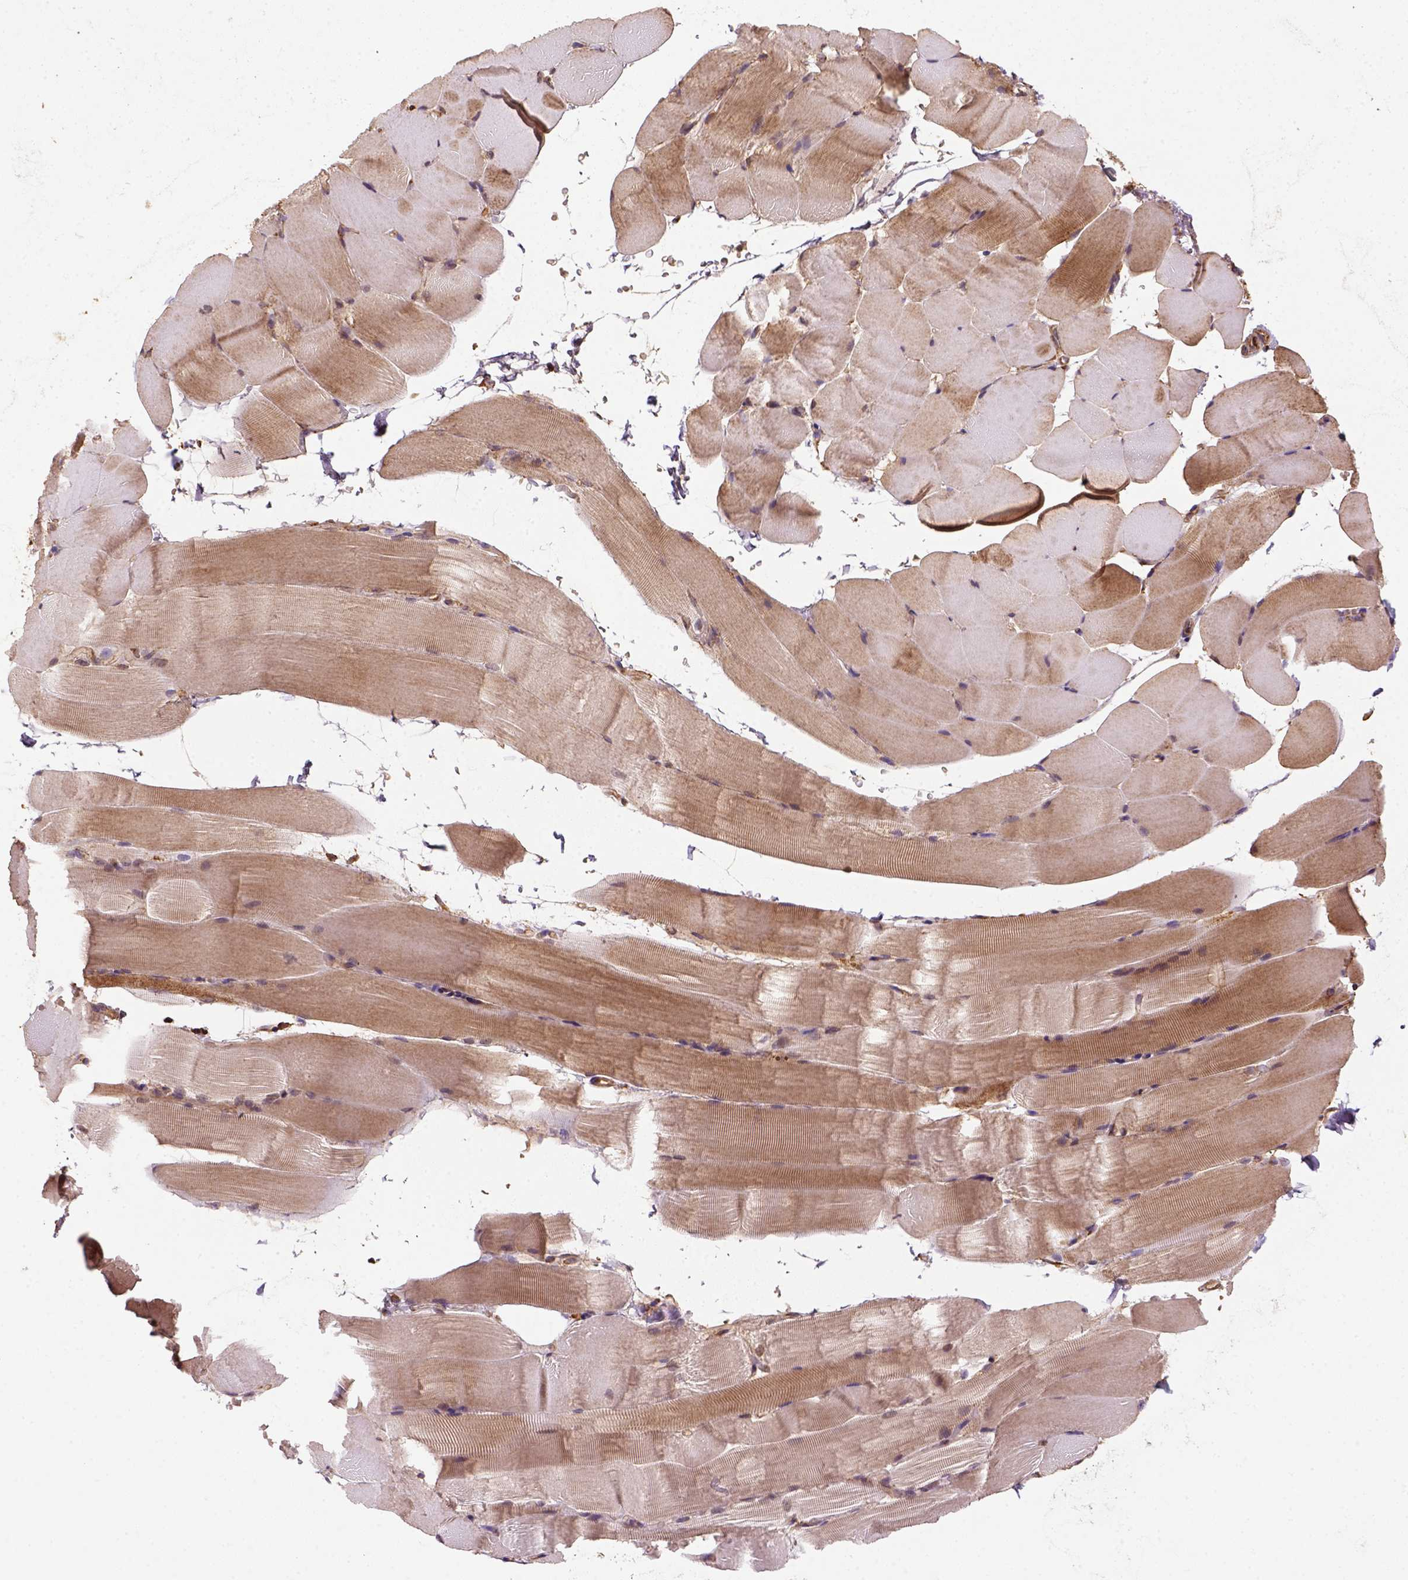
{"staining": {"intensity": "moderate", "quantity": ">75%", "location": "cytoplasmic/membranous"}, "tissue": "skeletal muscle", "cell_type": "Myocytes", "image_type": "normal", "snomed": [{"axis": "morphology", "description": "Normal tissue, NOS"}, {"axis": "topography", "description": "Skeletal muscle"}], "caption": "Immunohistochemistry (IHC) histopathology image of unremarkable human skeletal muscle stained for a protein (brown), which shows medium levels of moderate cytoplasmic/membranous positivity in about >75% of myocytes.", "gene": "MAPK8IP3", "patient": {"sex": "female", "age": 37}}